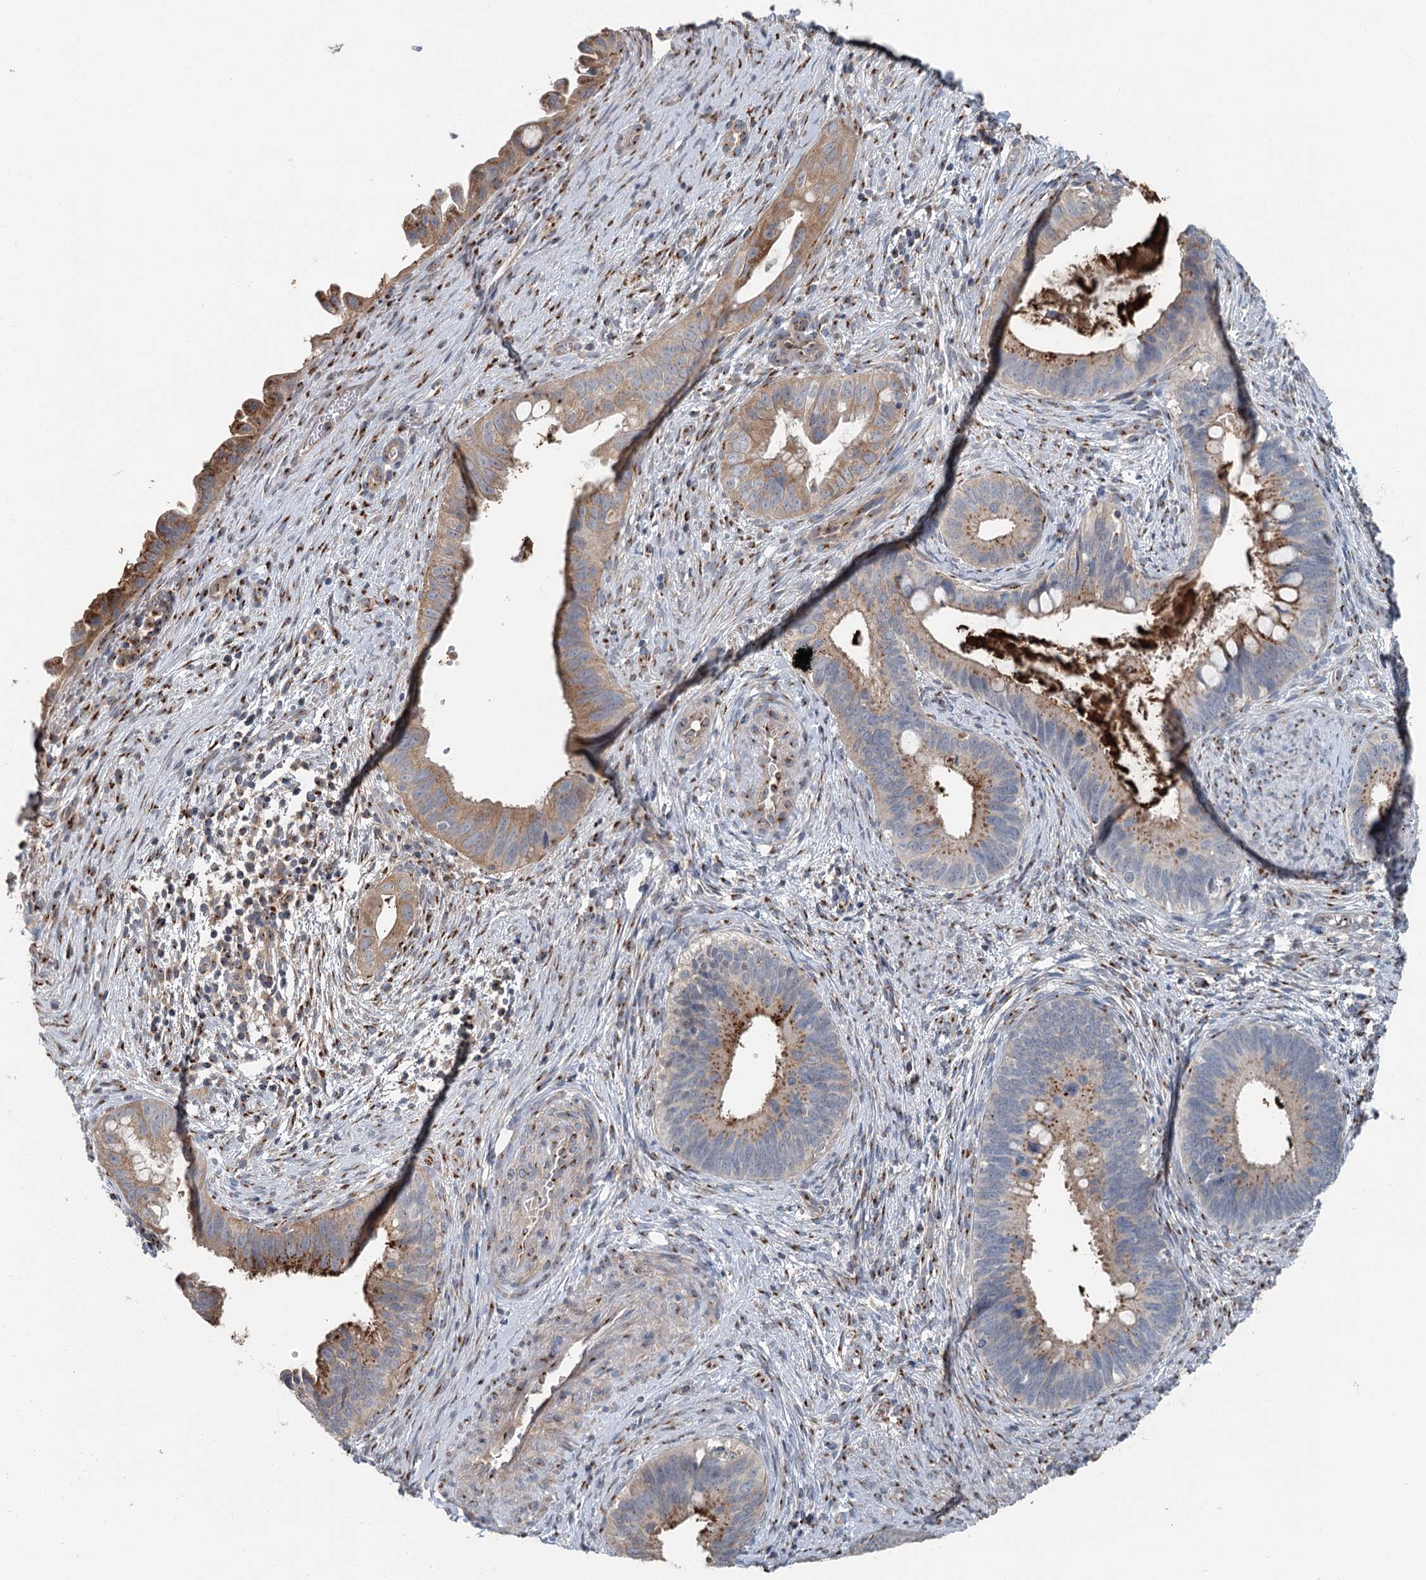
{"staining": {"intensity": "moderate", "quantity": ">75%", "location": "cytoplasmic/membranous"}, "tissue": "cervical cancer", "cell_type": "Tumor cells", "image_type": "cancer", "snomed": [{"axis": "morphology", "description": "Adenocarcinoma, NOS"}, {"axis": "topography", "description": "Cervix"}], "caption": "Immunohistochemistry (IHC) photomicrograph of adenocarcinoma (cervical) stained for a protein (brown), which exhibits medium levels of moderate cytoplasmic/membranous staining in about >75% of tumor cells.", "gene": "ITIH5", "patient": {"sex": "female", "age": 42}}